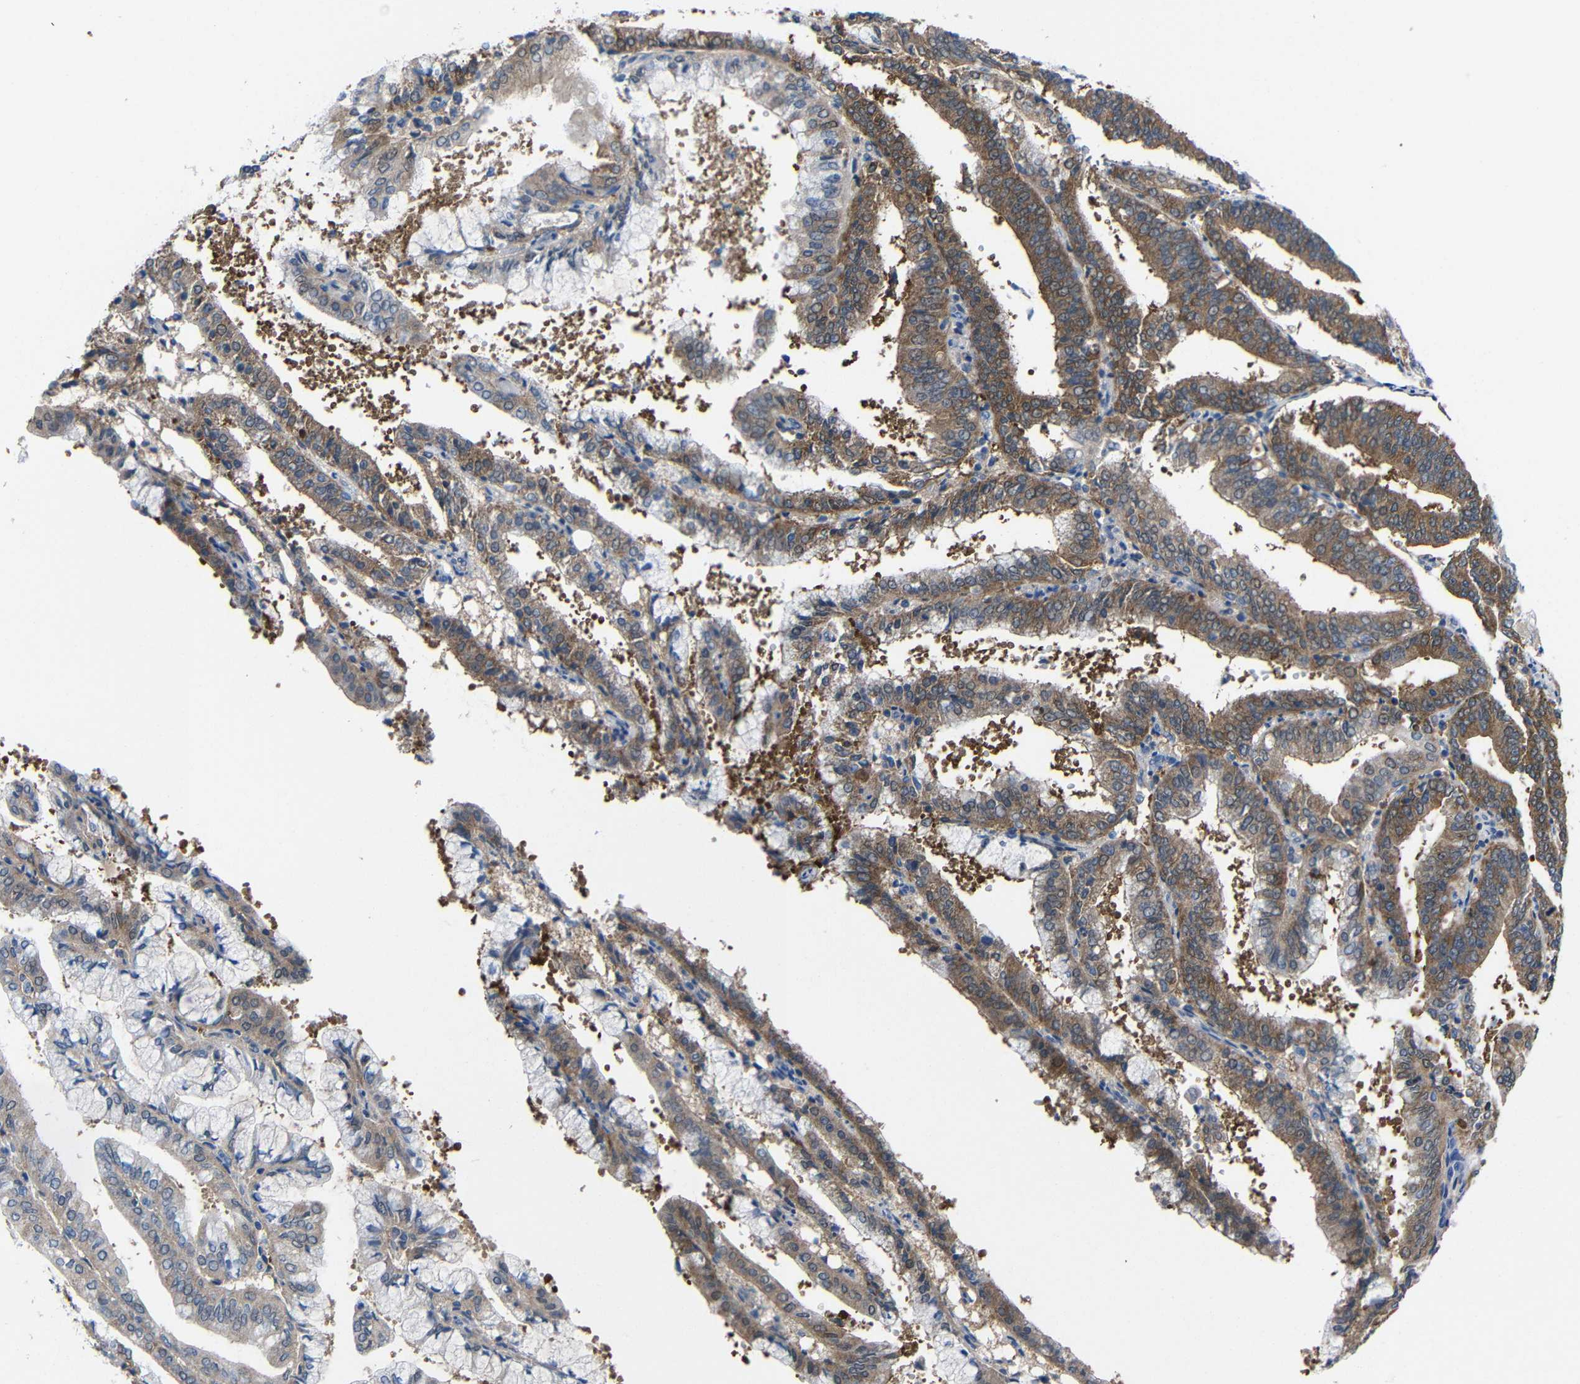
{"staining": {"intensity": "moderate", "quantity": ">75%", "location": "cytoplasmic/membranous"}, "tissue": "endometrial cancer", "cell_type": "Tumor cells", "image_type": "cancer", "snomed": [{"axis": "morphology", "description": "Adenocarcinoma, NOS"}, {"axis": "topography", "description": "Endometrium"}], "caption": "This is an image of immunohistochemistry staining of endometrial adenocarcinoma, which shows moderate positivity in the cytoplasmic/membranous of tumor cells.", "gene": "PEBP1", "patient": {"sex": "female", "age": 63}}